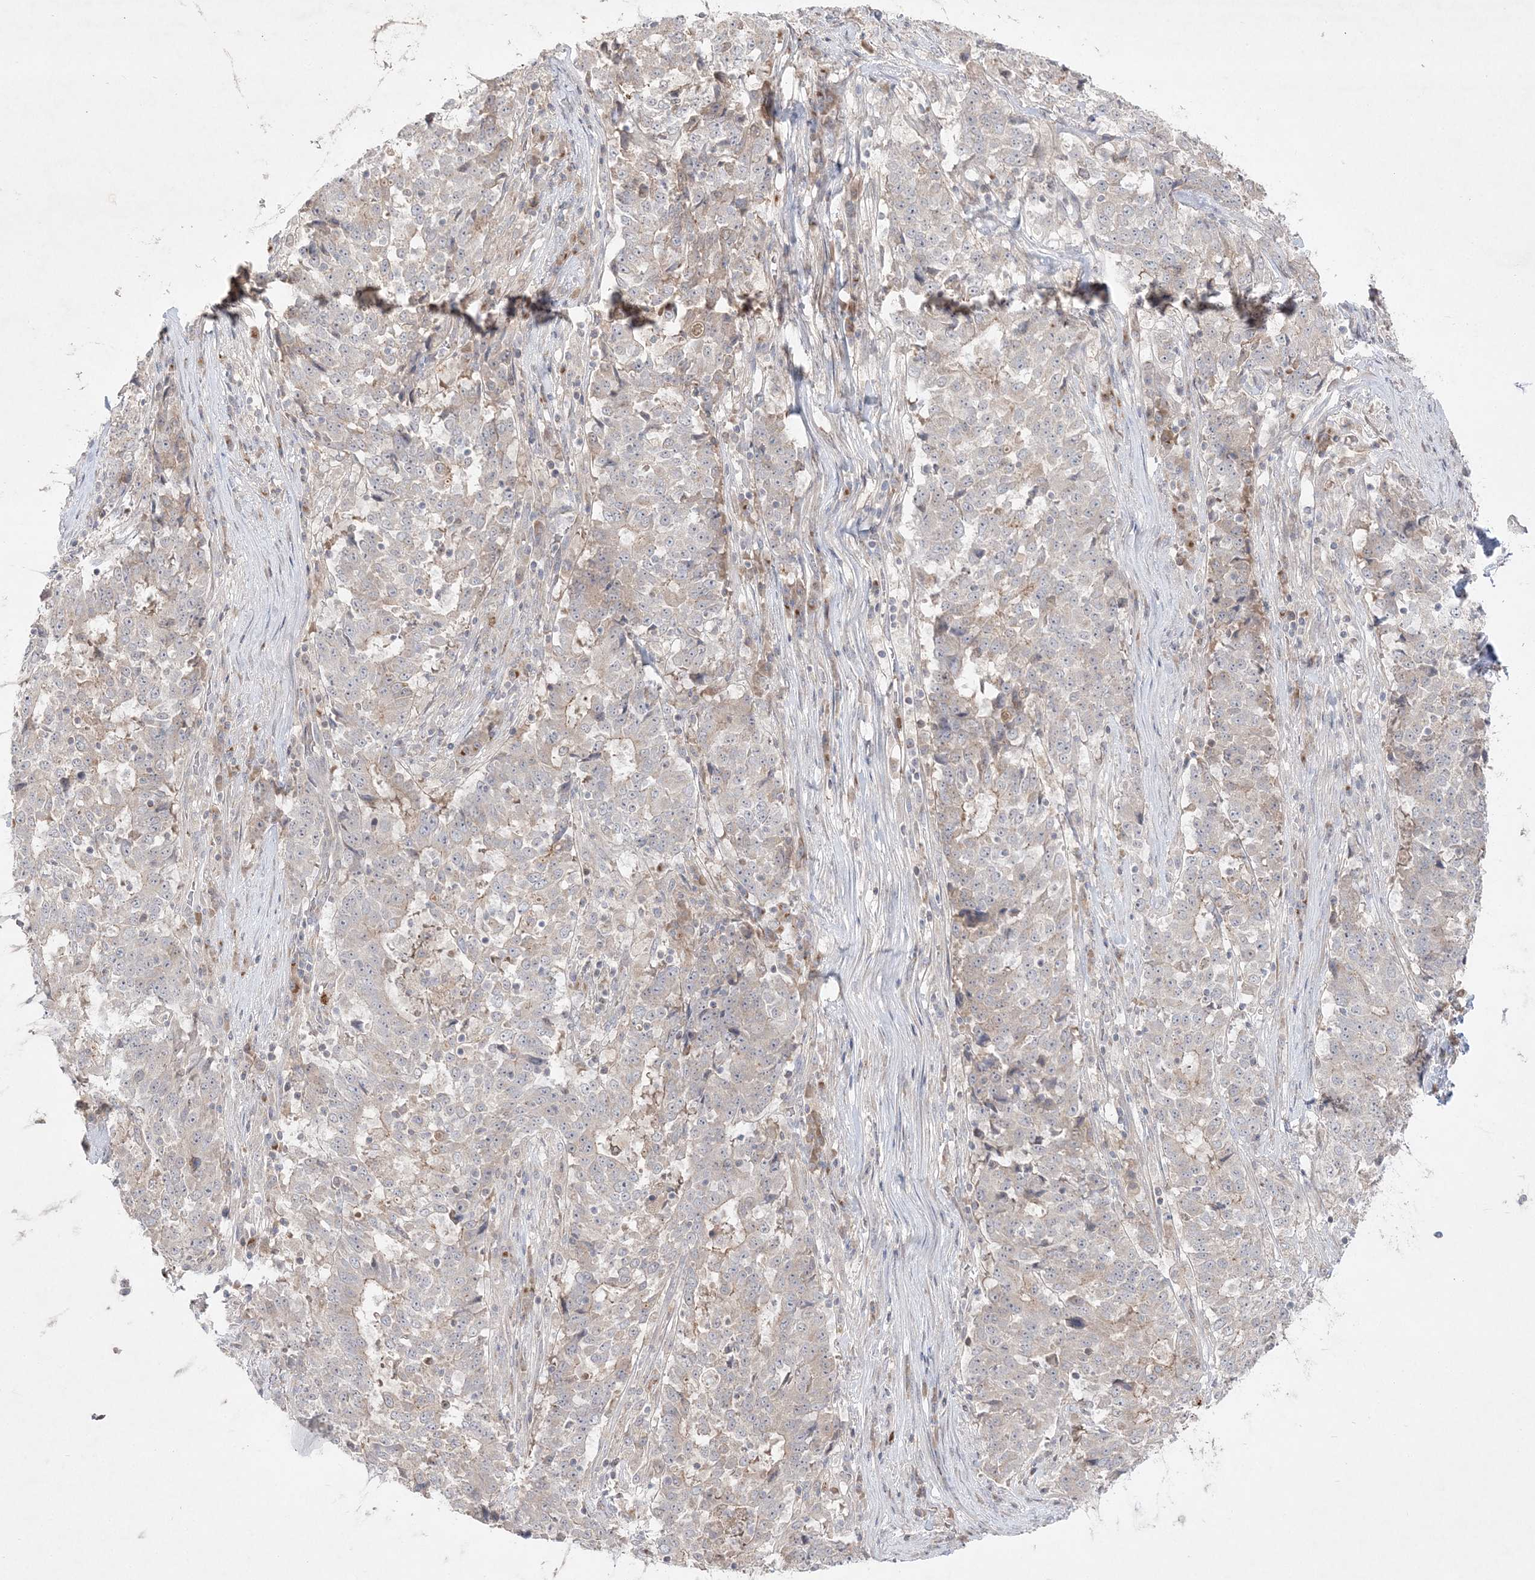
{"staining": {"intensity": "negative", "quantity": "none", "location": "none"}, "tissue": "stomach cancer", "cell_type": "Tumor cells", "image_type": "cancer", "snomed": [{"axis": "morphology", "description": "Adenocarcinoma, NOS"}, {"axis": "topography", "description": "Stomach"}], "caption": "Immunohistochemical staining of human stomach cancer (adenocarcinoma) displays no significant staining in tumor cells.", "gene": "CLNK", "patient": {"sex": "male", "age": 59}}